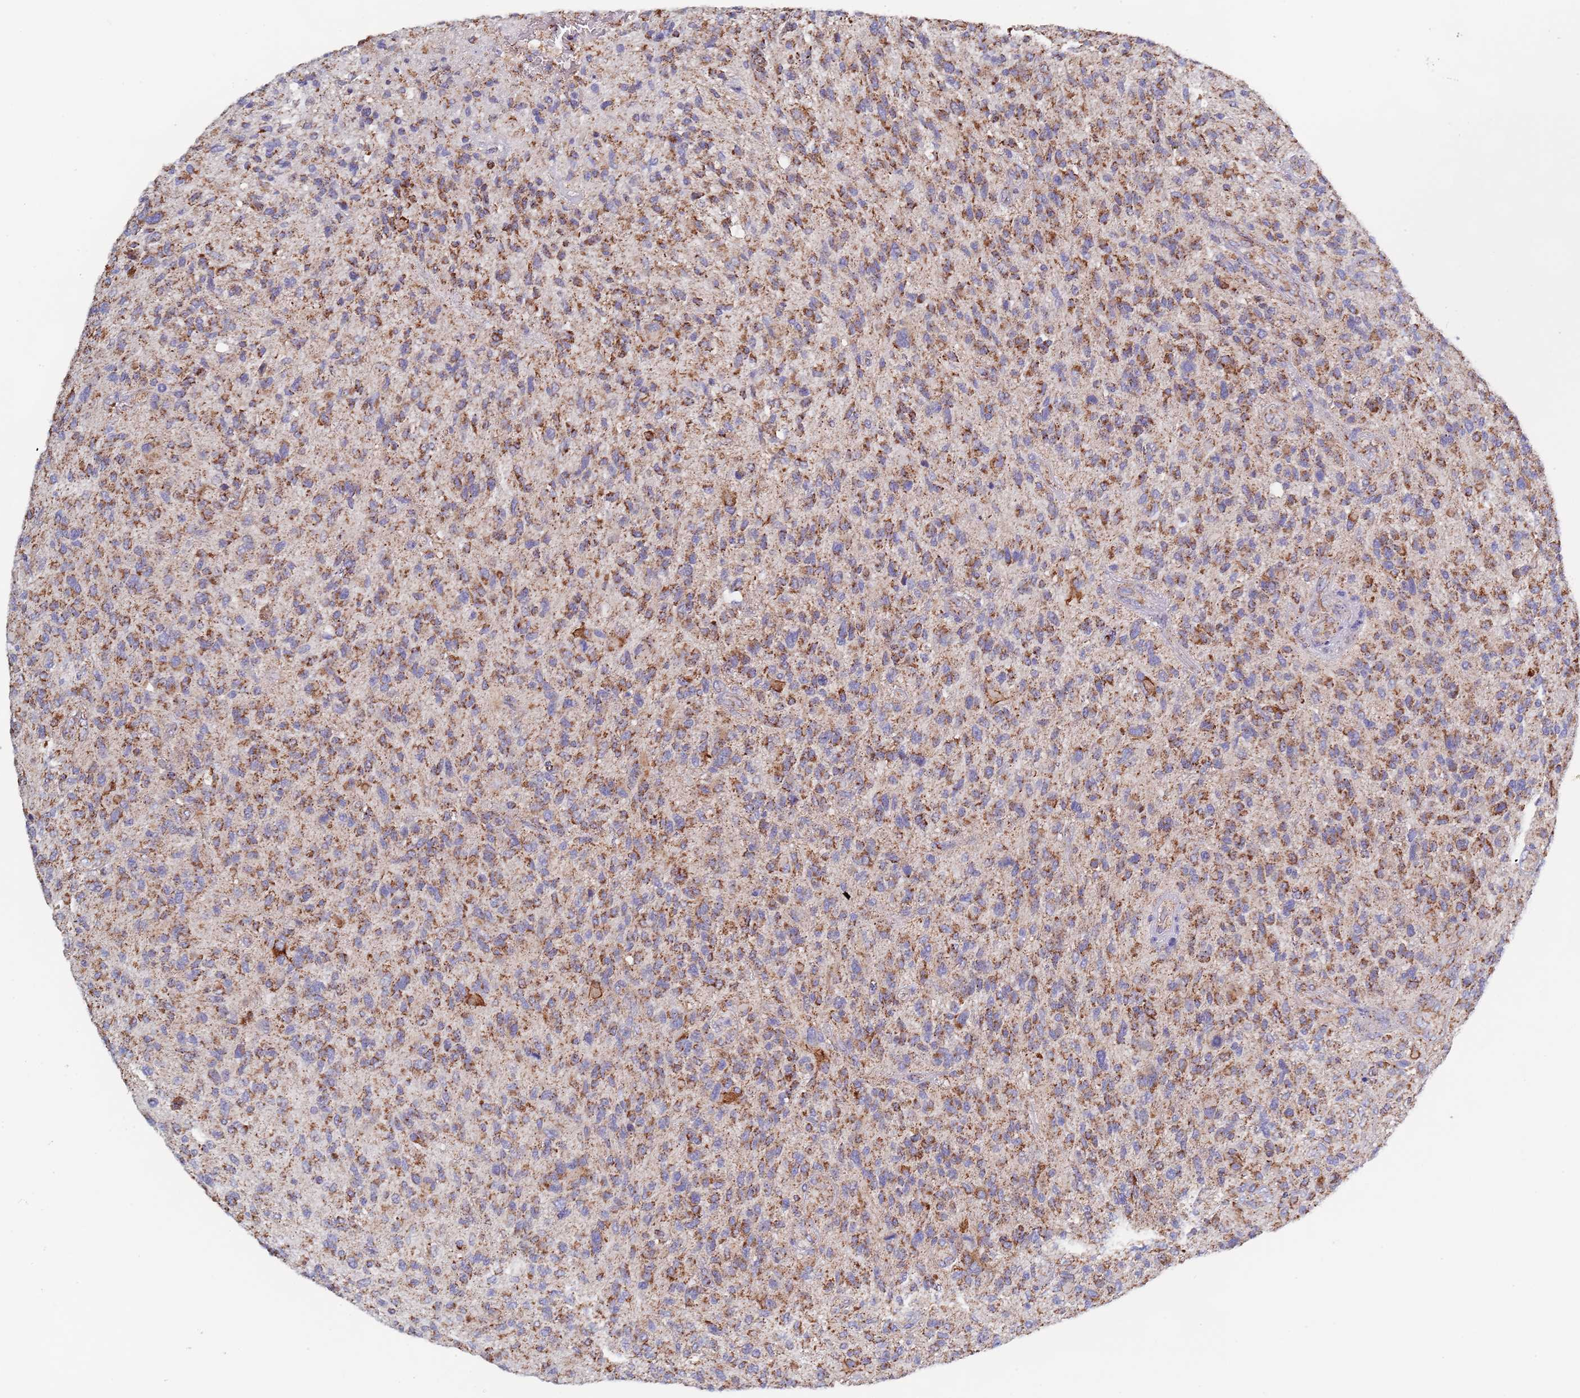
{"staining": {"intensity": "moderate", "quantity": ">75%", "location": "cytoplasmic/membranous"}, "tissue": "glioma", "cell_type": "Tumor cells", "image_type": "cancer", "snomed": [{"axis": "morphology", "description": "Glioma, malignant, High grade"}, {"axis": "topography", "description": "Brain"}], "caption": "The immunohistochemical stain shows moderate cytoplasmic/membranous expression in tumor cells of glioma tissue.", "gene": "PGP", "patient": {"sex": "male", "age": 47}}